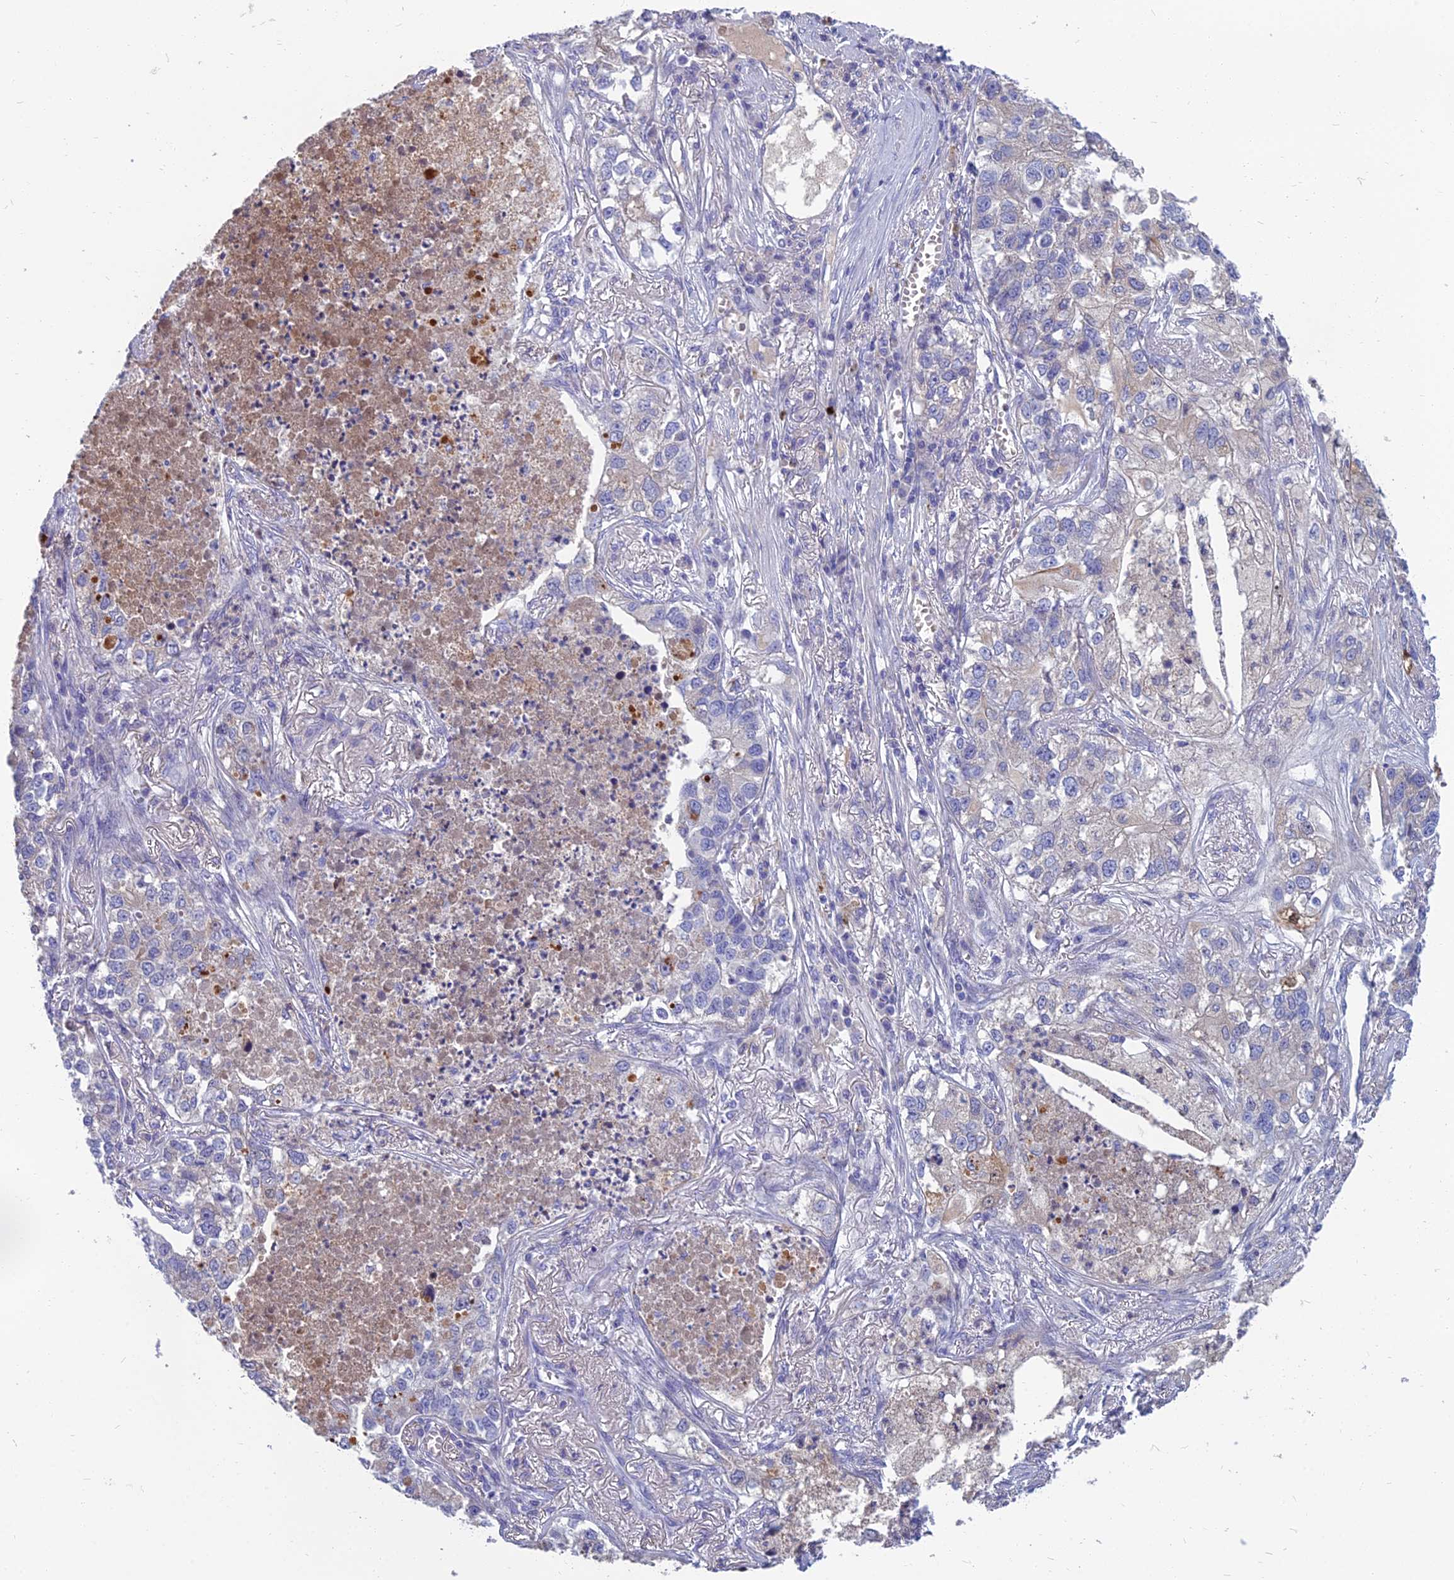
{"staining": {"intensity": "negative", "quantity": "none", "location": "none"}, "tissue": "lung cancer", "cell_type": "Tumor cells", "image_type": "cancer", "snomed": [{"axis": "morphology", "description": "Adenocarcinoma, NOS"}, {"axis": "topography", "description": "Lung"}], "caption": "This is an immunohistochemistry (IHC) histopathology image of human lung cancer (adenocarcinoma). There is no staining in tumor cells.", "gene": "SPTLC3", "patient": {"sex": "male", "age": 49}}